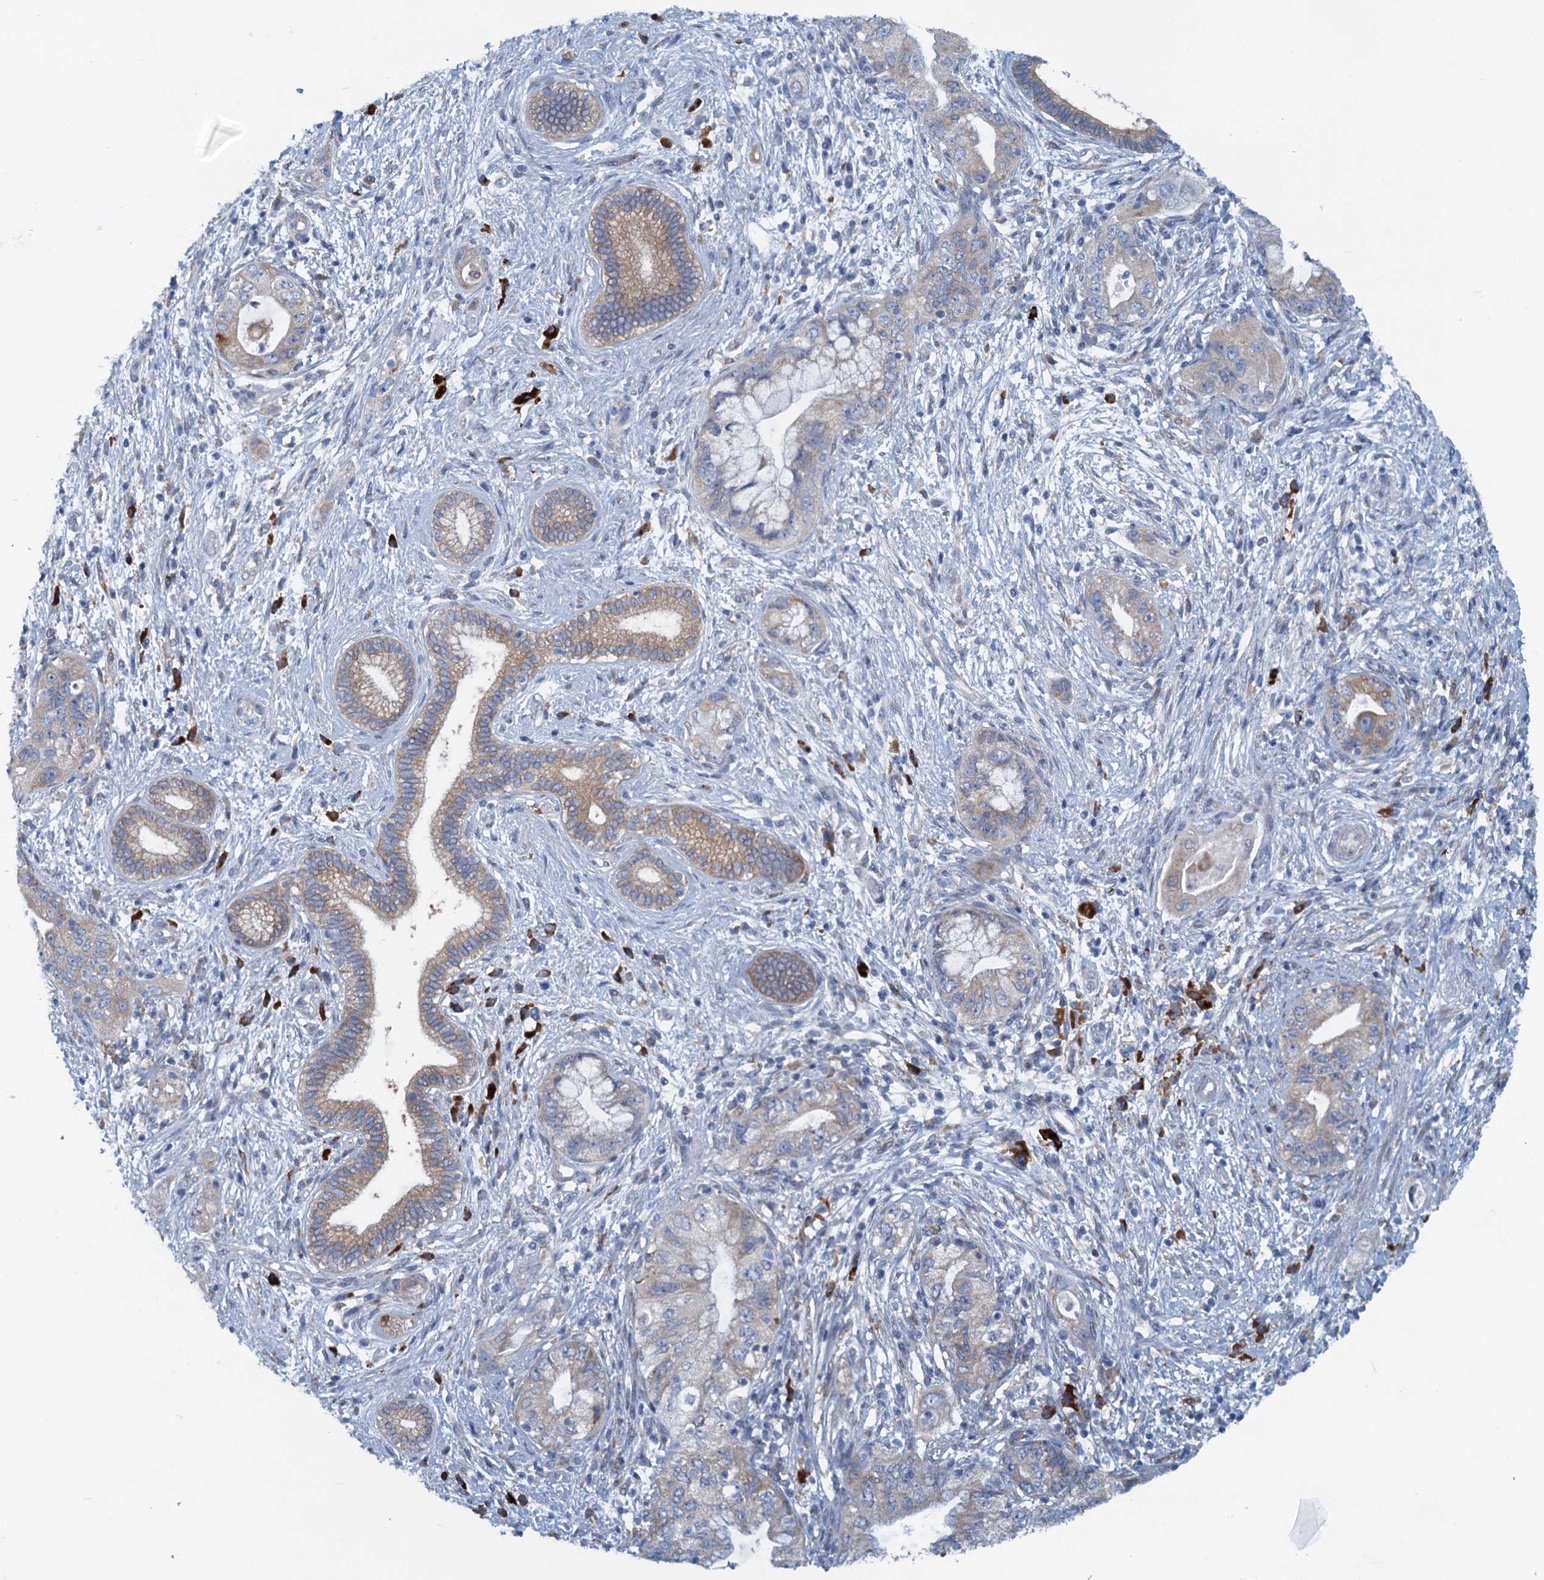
{"staining": {"intensity": "weak", "quantity": "25%-75%", "location": "cytoplasmic/membranous"}, "tissue": "pancreatic cancer", "cell_type": "Tumor cells", "image_type": "cancer", "snomed": [{"axis": "morphology", "description": "Adenocarcinoma, NOS"}, {"axis": "topography", "description": "Pancreas"}], "caption": "DAB immunohistochemical staining of pancreatic cancer exhibits weak cytoplasmic/membranous protein staining in about 25%-75% of tumor cells.", "gene": "MYDGF", "patient": {"sex": "female", "age": 73}}